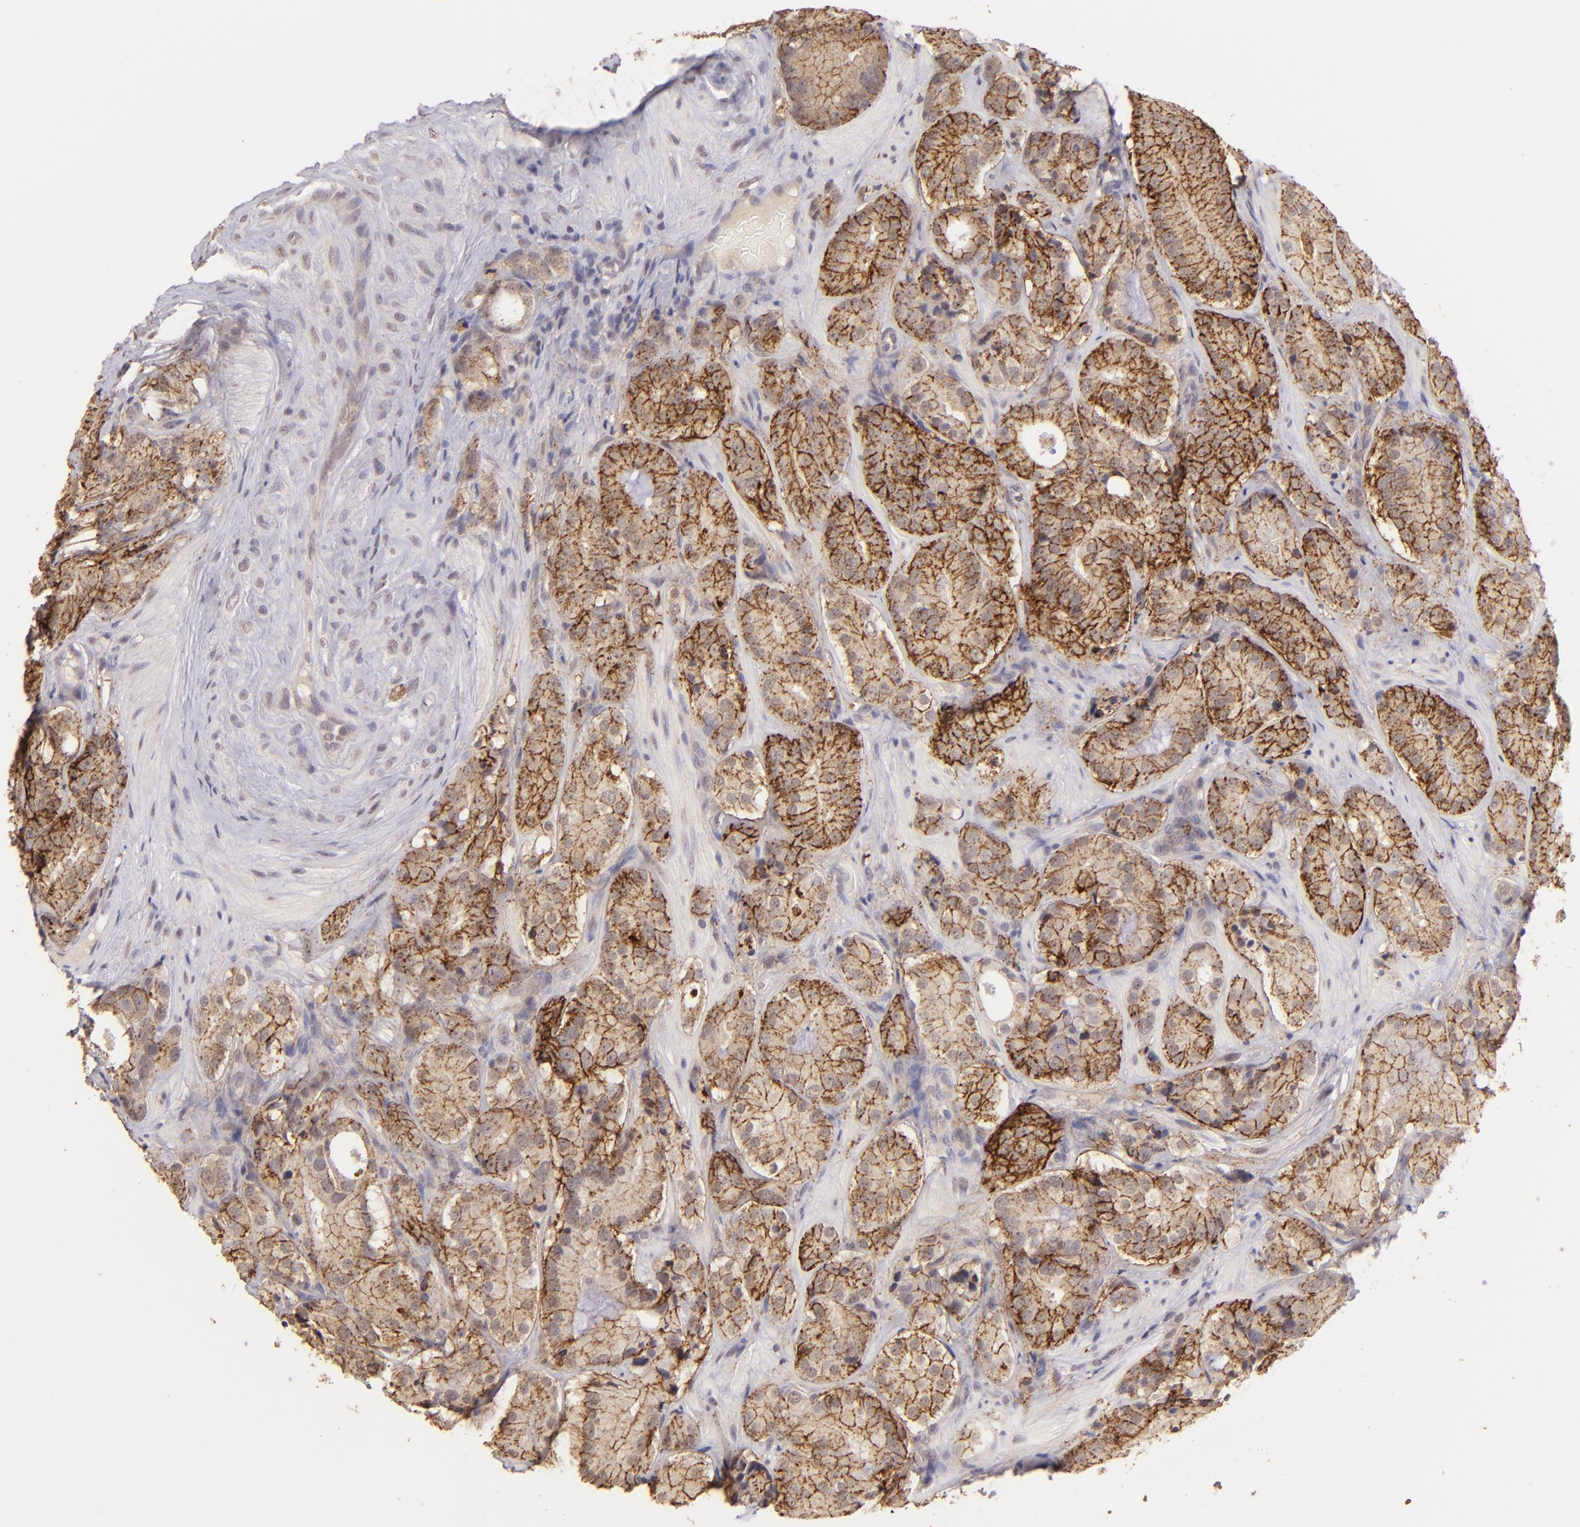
{"staining": {"intensity": "moderate", "quantity": ">75%", "location": "cytoplasmic/membranous"}, "tissue": "prostate cancer", "cell_type": "Tumor cells", "image_type": "cancer", "snomed": [{"axis": "morphology", "description": "Adenocarcinoma, High grade"}, {"axis": "topography", "description": "Prostate"}], "caption": "A brown stain highlights moderate cytoplasmic/membranous positivity of a protein in prostate cancer (high-grade adenocarcinoma) tumor cells. Using DAB (brown) and hematoxylin (blue) stains, captured at high magnification using brightfield microscopy.", "gene": "CLDN1", "patient": {"sex": "male", "age": 70}}